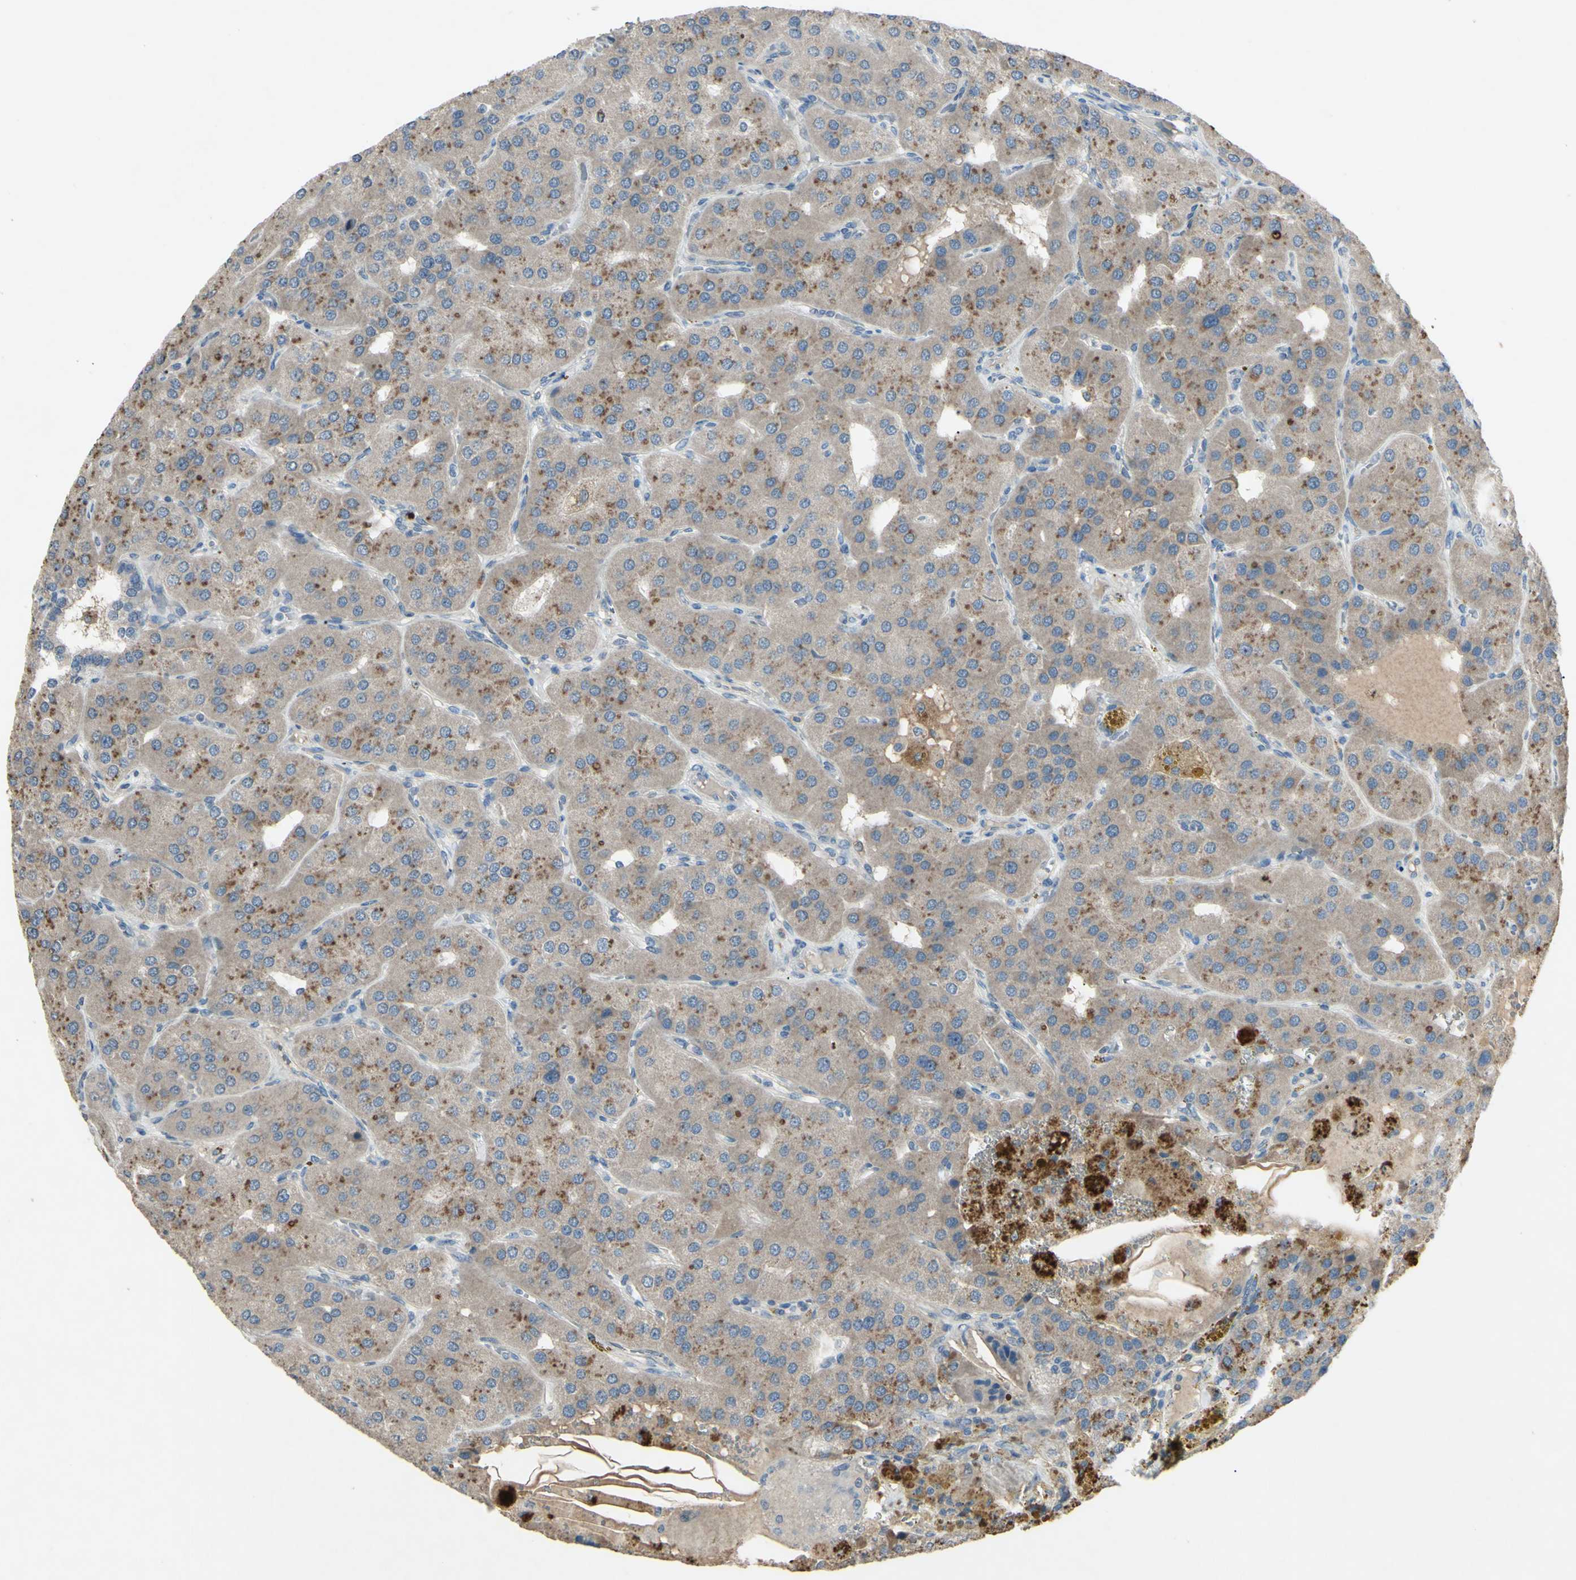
{"staining": {"intensity": "weak", "quantity": ">75%", "location": "cytoplasmic/membranous"}, "tissue": "parathyroid gland", "cell_type": "Glandular cells", "image_type": "normal", "snomed": [{"axis": "morphology", "description": "Normal tissue, NOS"}, {"axis": "morphology", "description": "Adenoma, NOS"}, {"axis": "topography", "description": "Parathyroid gland"}], "caption": "A brown stain shows weak cytoplasmic/membranous positivity of a protein in glandular cells of unremarkable human parathyroid gland. The protein of interest is shown in brown color, while the nuclei are stained blue.", "gene": "TIMM21", "patient": {"sex": "female", "age": 86}}